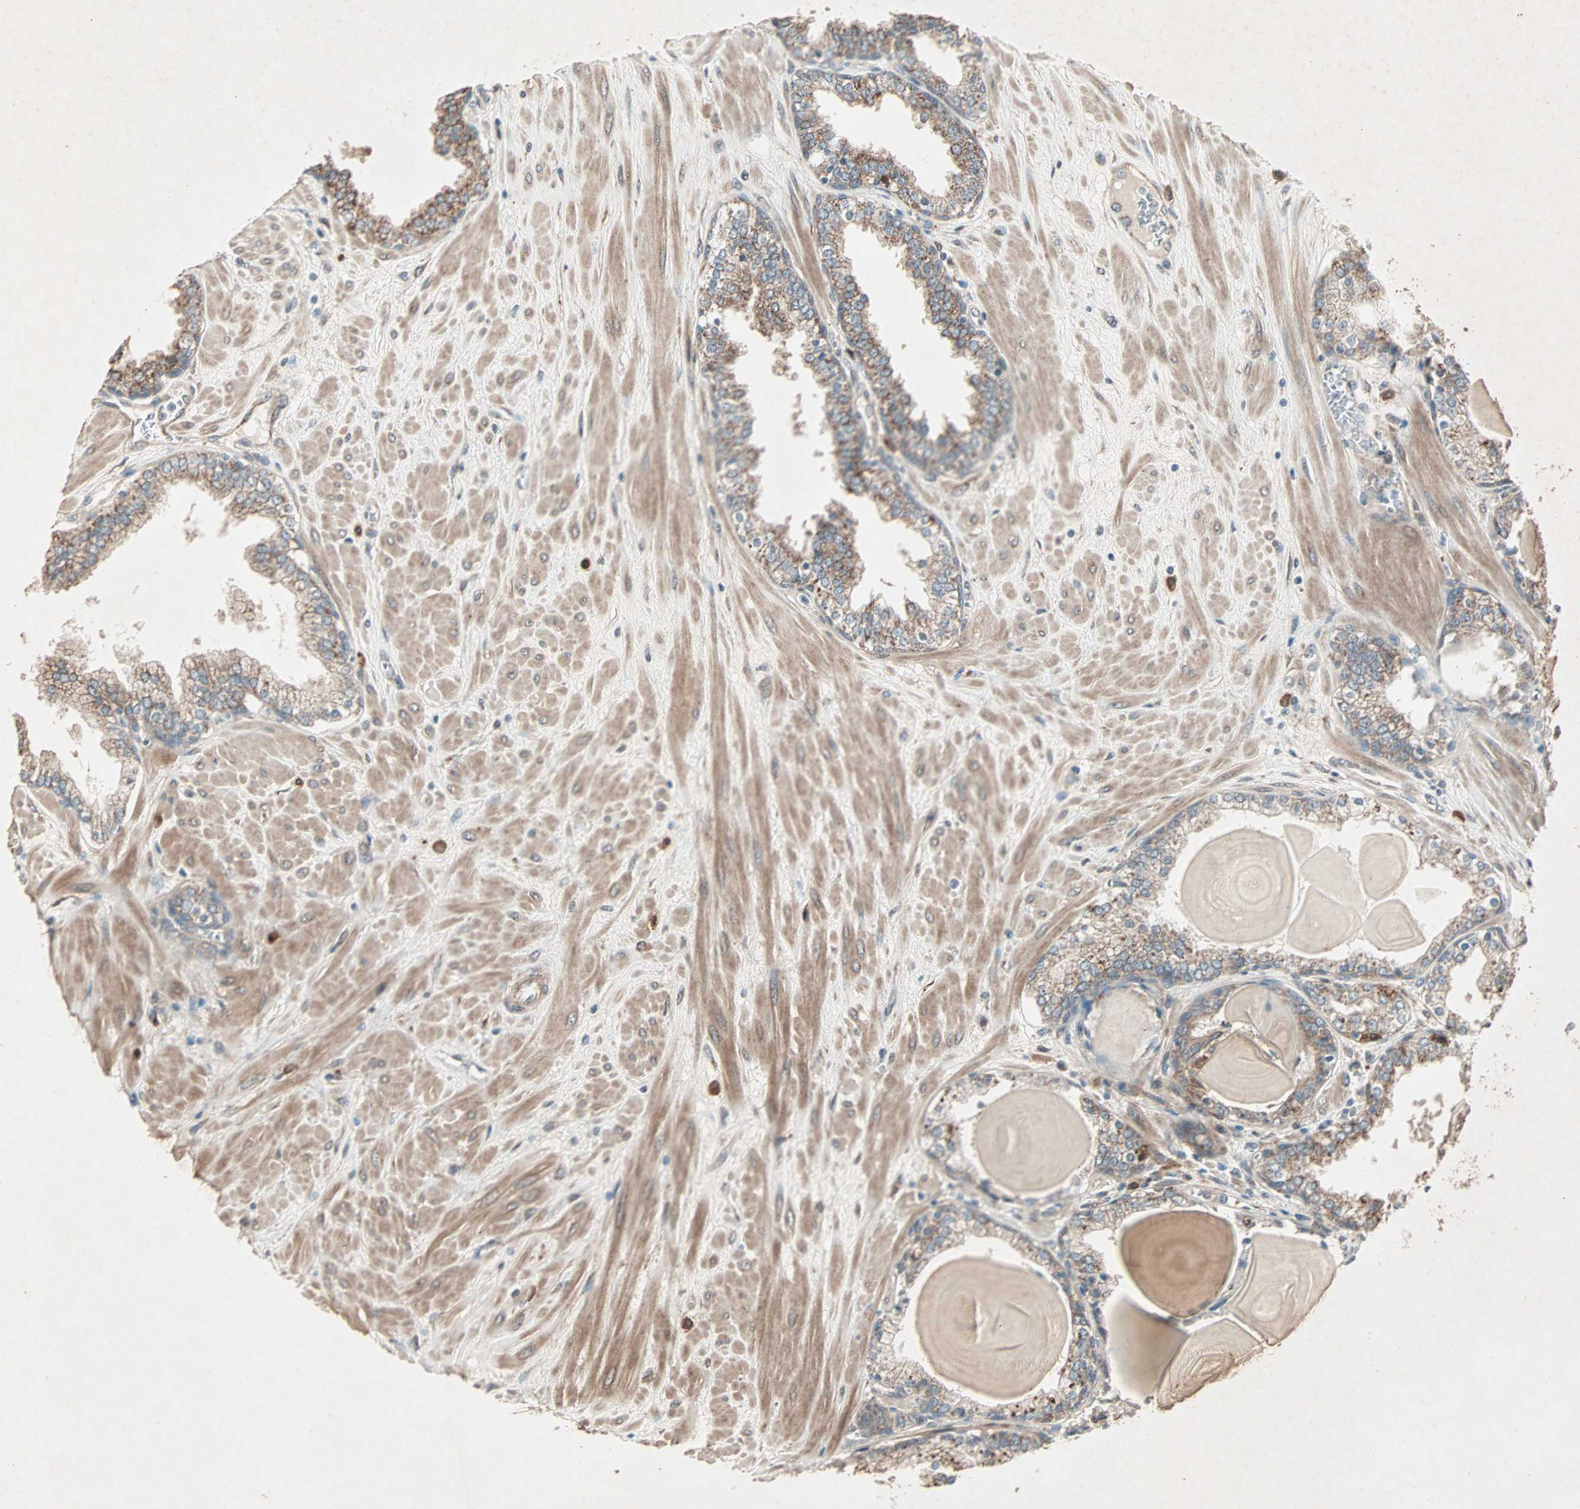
{"staining": {"intensity": "weak", "quantity": "<25%", "location": "cytoplasmic/membranous"}, "tissue": "prostate", "cell_type": "Glandular cells", "image_type": "normal", "snomed": [{"axis": "morphology", "description": "Normal tissue, NOS"}, {"axis": "topography", "description": "Prostate"}], "caption": "This image is of benign prostate stained with immunohistochemistry (IHC) to label a protein in brown with the nuclei are counter-stained blue. There is no expression in glandular cells. (DAB IHC, high magnification).", "gene": "SDSL", "patient": {"sex": "male", "age": 51}}